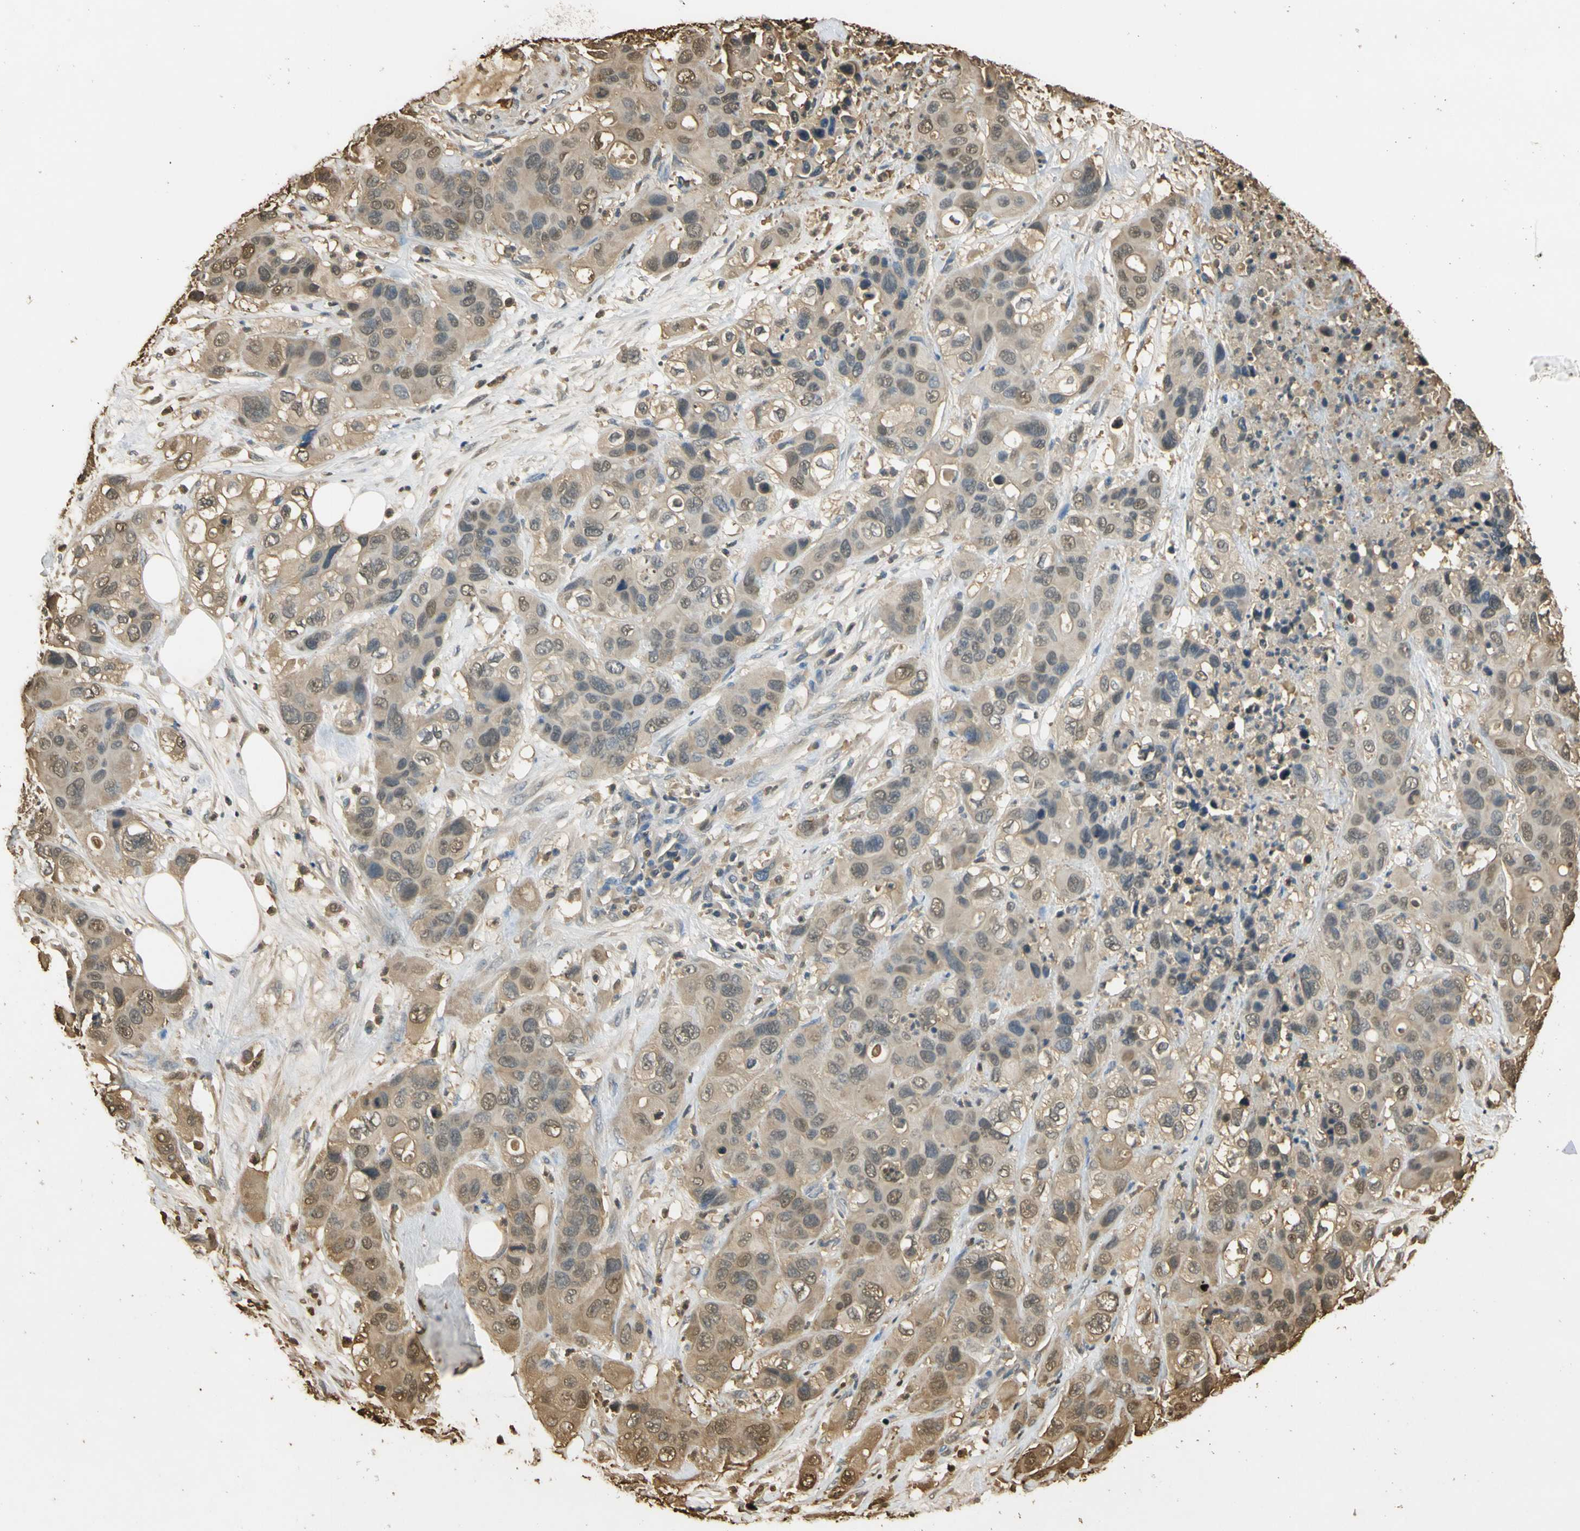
{"staining": {"intensity": "moderate", "quantity": ">75%", "location": "cytoplasmic/membranous,nuclear"}, "tissue": "pancreatic cancer", "cell_type": "Tumor cells", "image_type": "cancer", "snomed": [{"axis": "morphology", "description": "Adenocarcinoma, NOS"}, {"axis": "topography", "description": "Pancreas"}], "caption": "Adenocarcinoma (pancreatic) stained with a brown dye demonstrates moderate cytoplasmic/membranous and nuclear positive expression in about >75% of tumor cells.", "gene": "S100A6", "patient": {"sex": "female", "age": 71}}